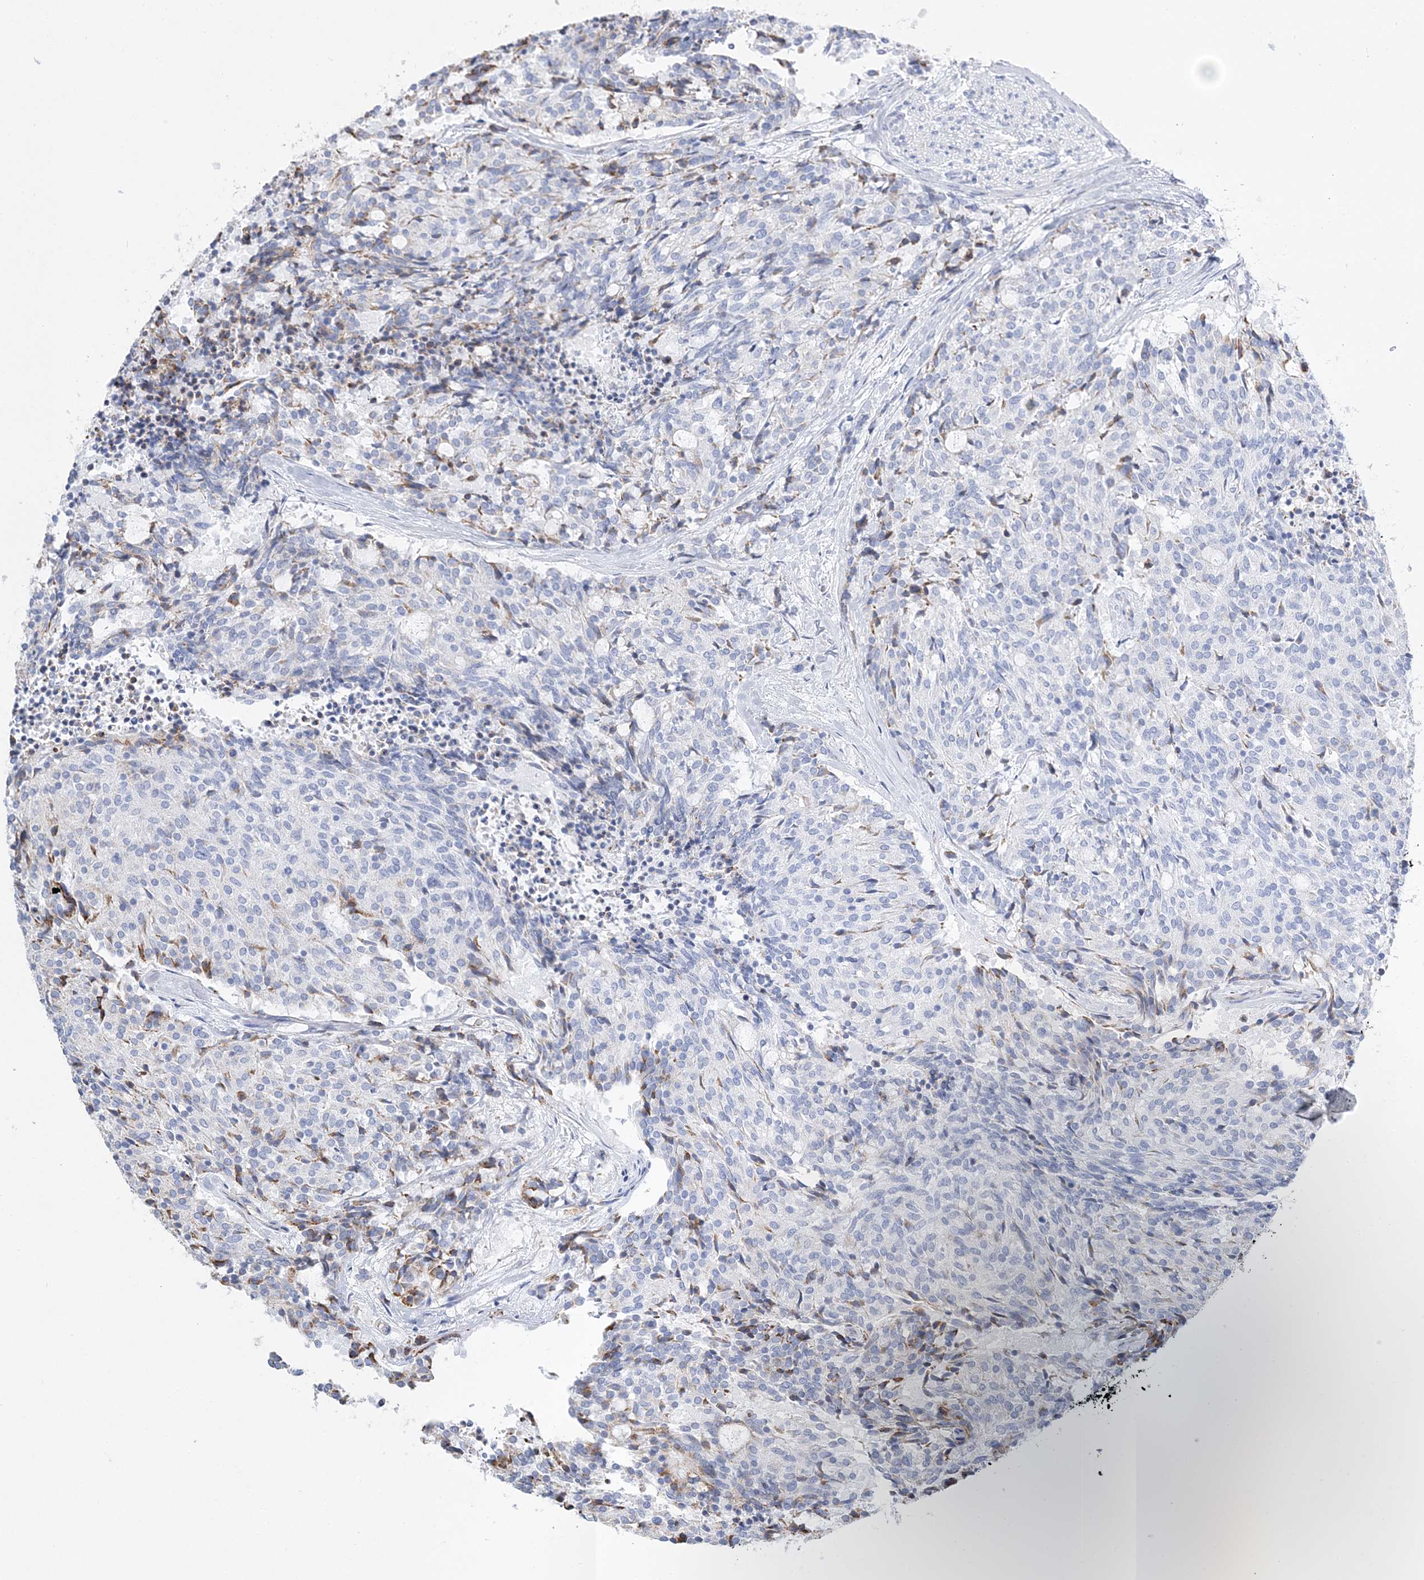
{"staining": {"intensity": "negative", "quantity": "none", "location": "none"}, "tissue": "carcinoid", "cell_type": "Tumor cells", "image_type": "cancer", "snomed": [{"axis": "morphology", "description": "Carcinoid, malignant, NOS"}, {"axis": "topography", "description": "Pancreas"}], "caption": "This is a image of IHC staining of carcinoid, which shows no expression in tumor cells.", "gene": "TSPYL6", "patient": {"sex": "female", "age": 54}}